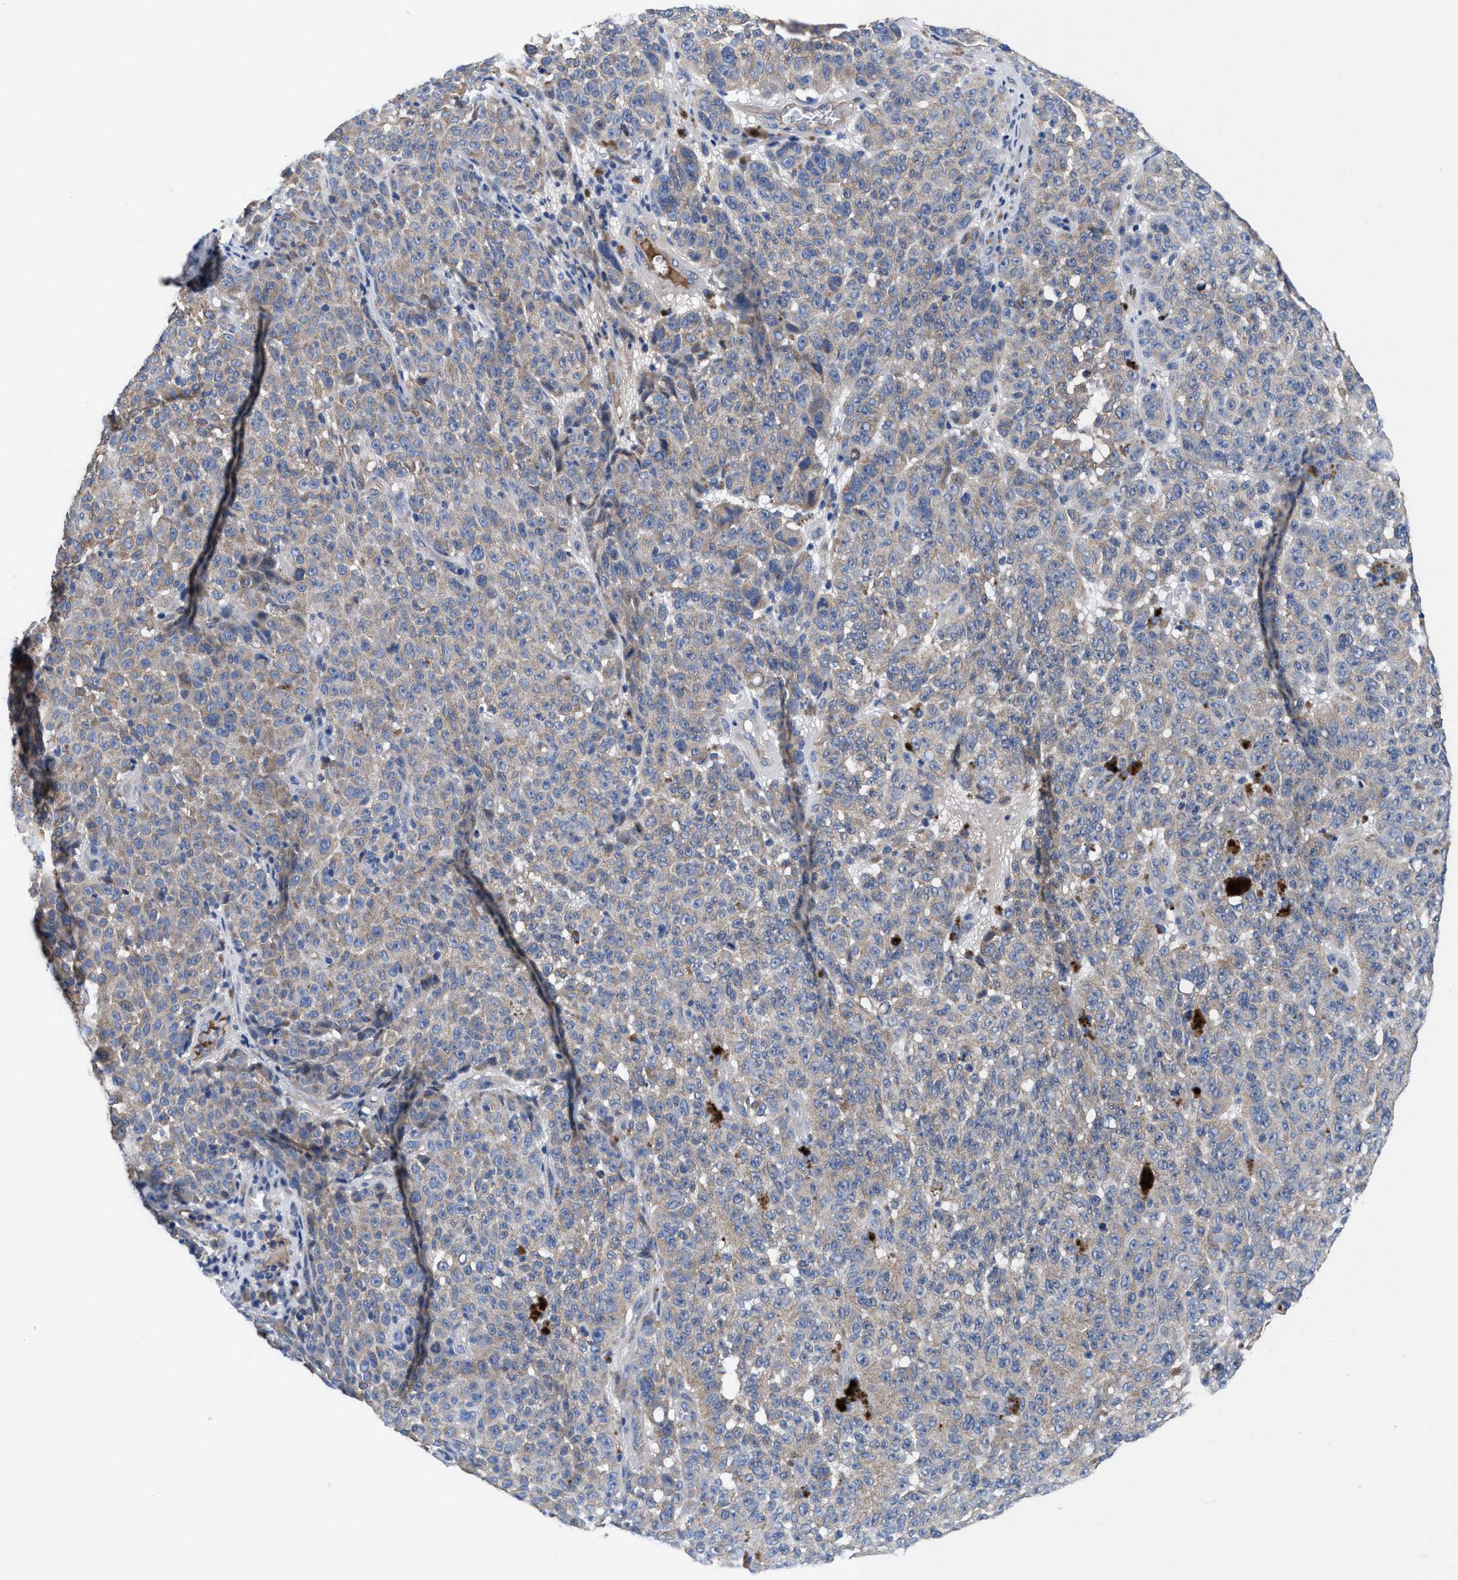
{"staining": {"intensity": "weak", "quantity": ">75%", "location": "cytoplasmic/membranous"}, "tissue": "melanoma", "cell_type": "Tumor cells", "image_type": "cancer", "snomed": [{"axis": "morphology", "description": "Malignant melanoma, NOS"}, {"axis": "topography", "description": "Skin"}], "caption": "Approximately >75% of tumor cells in human melanoma exhibit weak cytoplasmic/membranous protein positivity as visualized by brown immunohistochemical staining.", "gene": "DHRS13", "patient": {"sex": "female", "age": 82}}